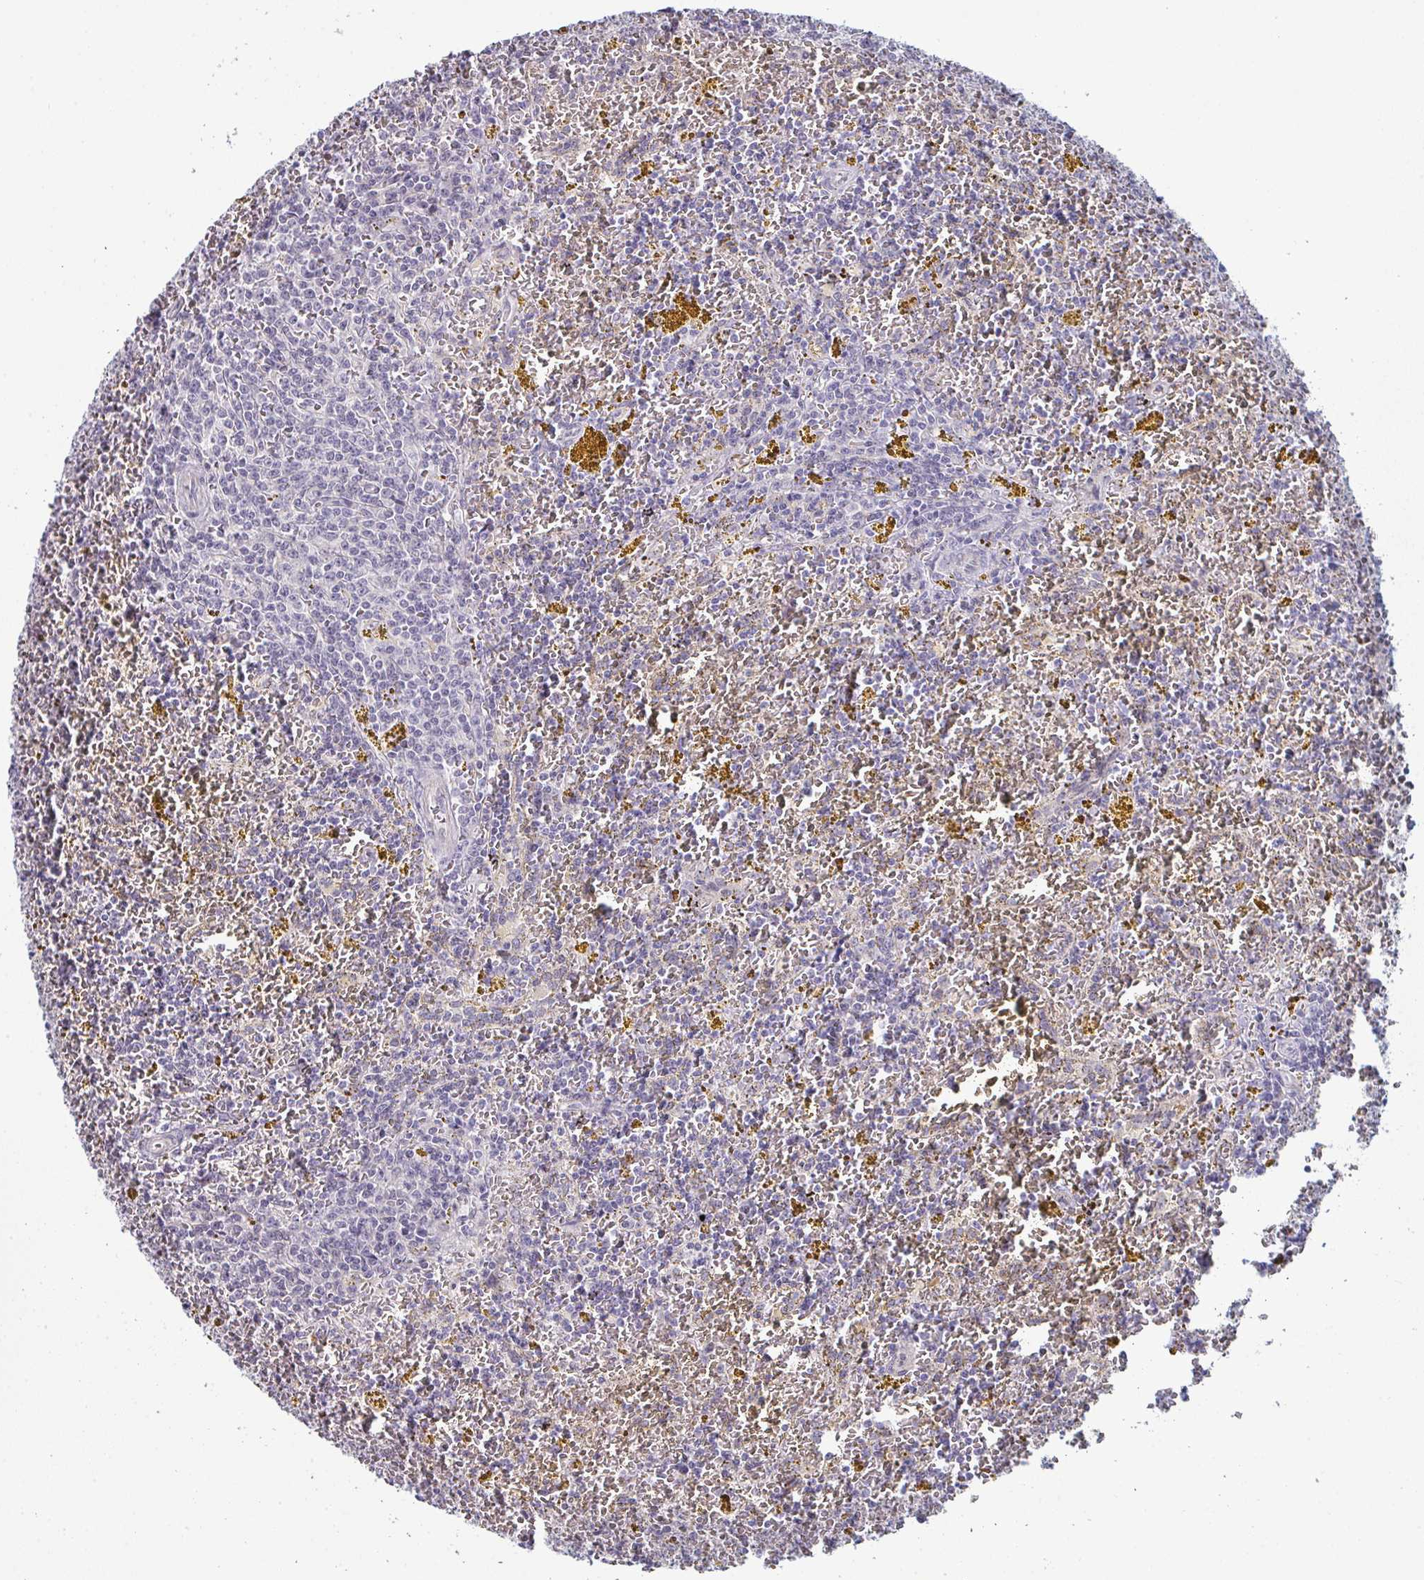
{"staining": {"intensity": "negative", "quantity": "none", "location": "none"}, "tissue": "lymphoma", "cell_type": "Tumor cells", "image_type": "cancer", "snomed": [{"axis": "morphology", "description": "Malignant lymphoma, non-Hodgkin's type, Low grade"}, {"axis": "topography", "description": "Spleen"}, {"axis": "topography", "description": "Lymph node"}], "caption": "An immunohistochemistry (IHC) histopathology image of lymphoma is shown. There is no staining in tumor cells of lymphoma.", "gene": "ZNF214", "patient": {"sex": "female", "age": 66}}